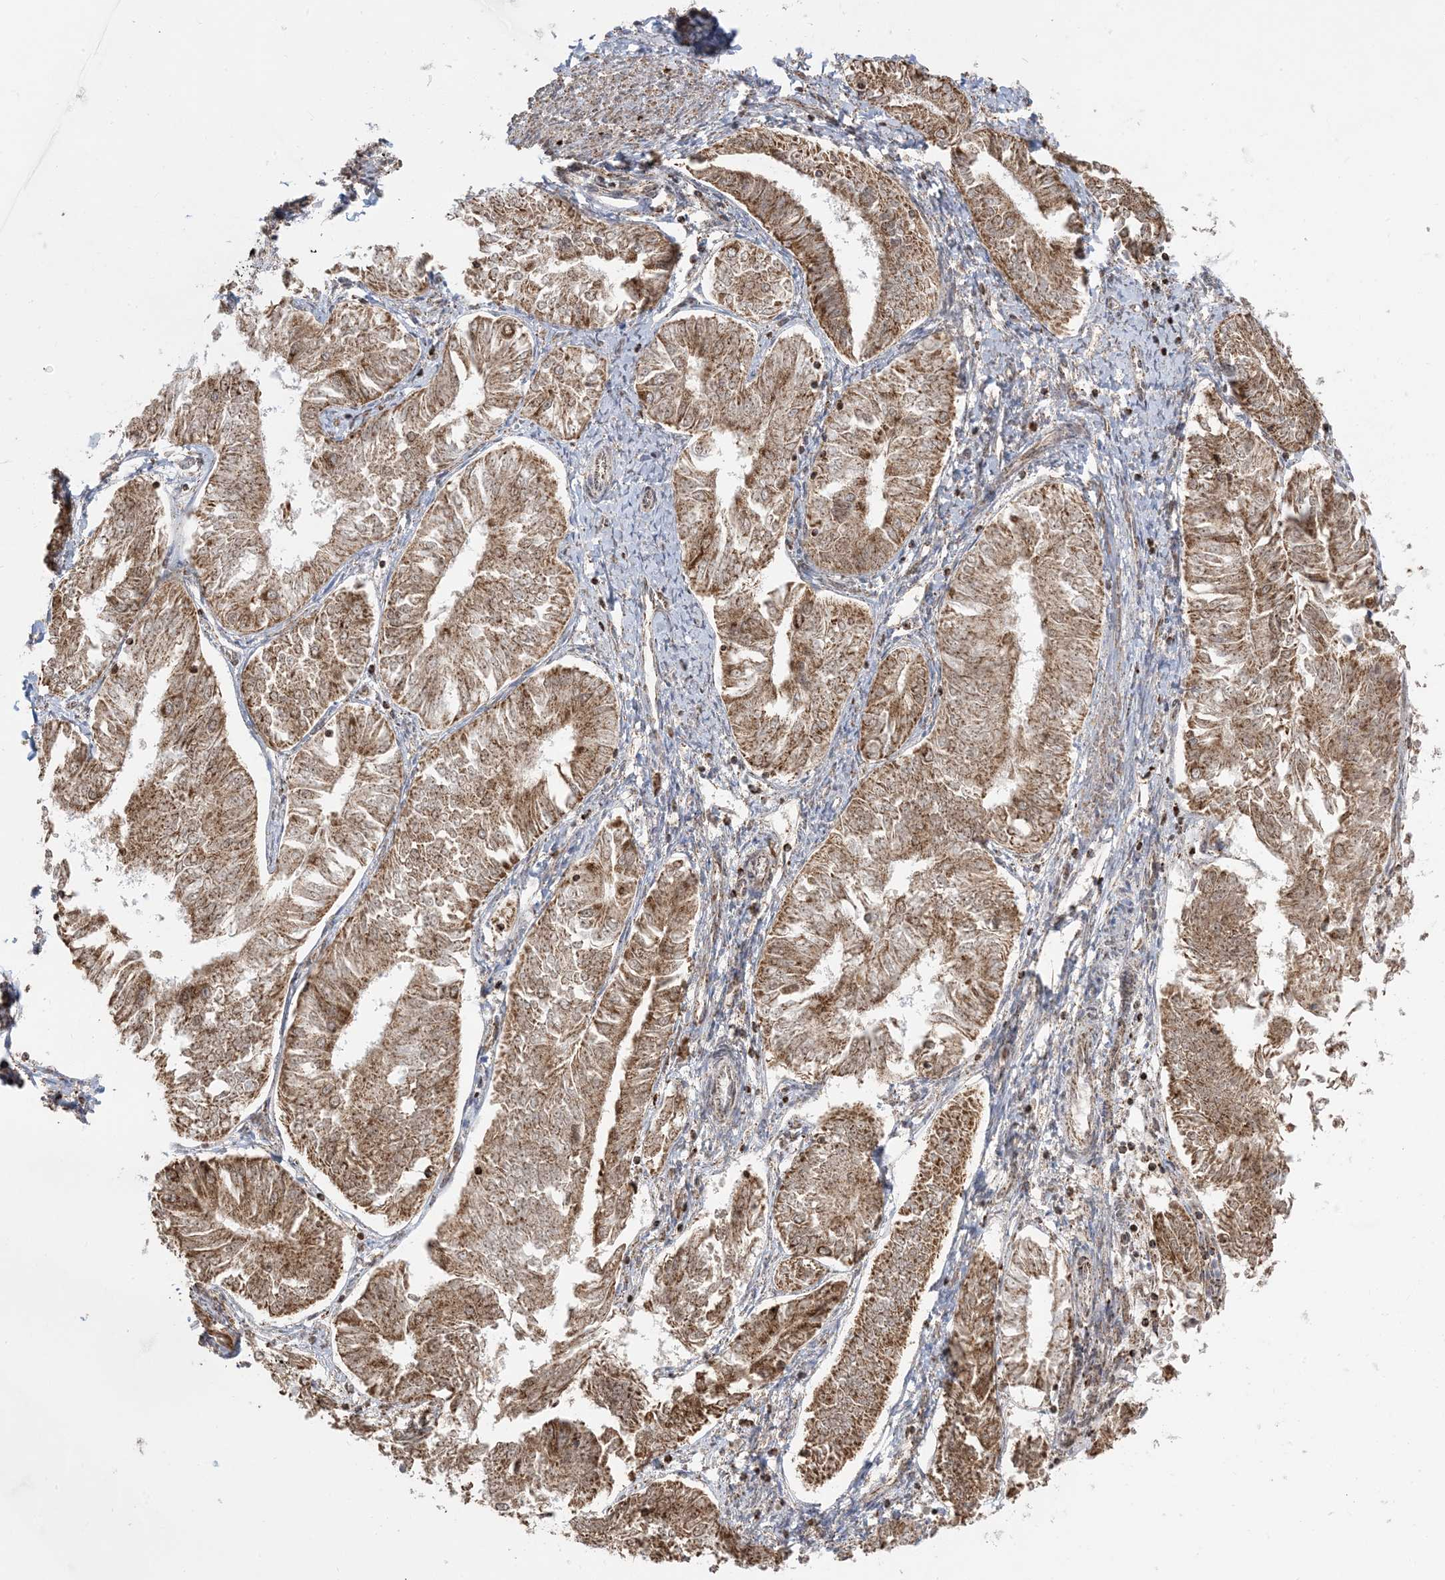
{"staining": {"intensity": "moderate", "quantity": ">75%", "location": "cytoplasmic/membranous,nuclear"}, "tissue": "endometrial cancer", "cell_type": "Tumor cells", "image_type": "cancer", "snomed": [{"axis": "morphology", "description": "Adenocarcinoma, NOS"}, {"axis": "topography", "description": "Endometrium"}], "caption": "Immunohistochemical staining of human adenocarcinoma (endometrial) reveals moderate cytoplasmic/membranous and nuclear protein expression in approximately >75% of tumor cells. (DAB = brown stain, brightfield microscopy at high magnification).", "gene": "MAPKBP1", "patient": {"sex": "female", "age": 58}}